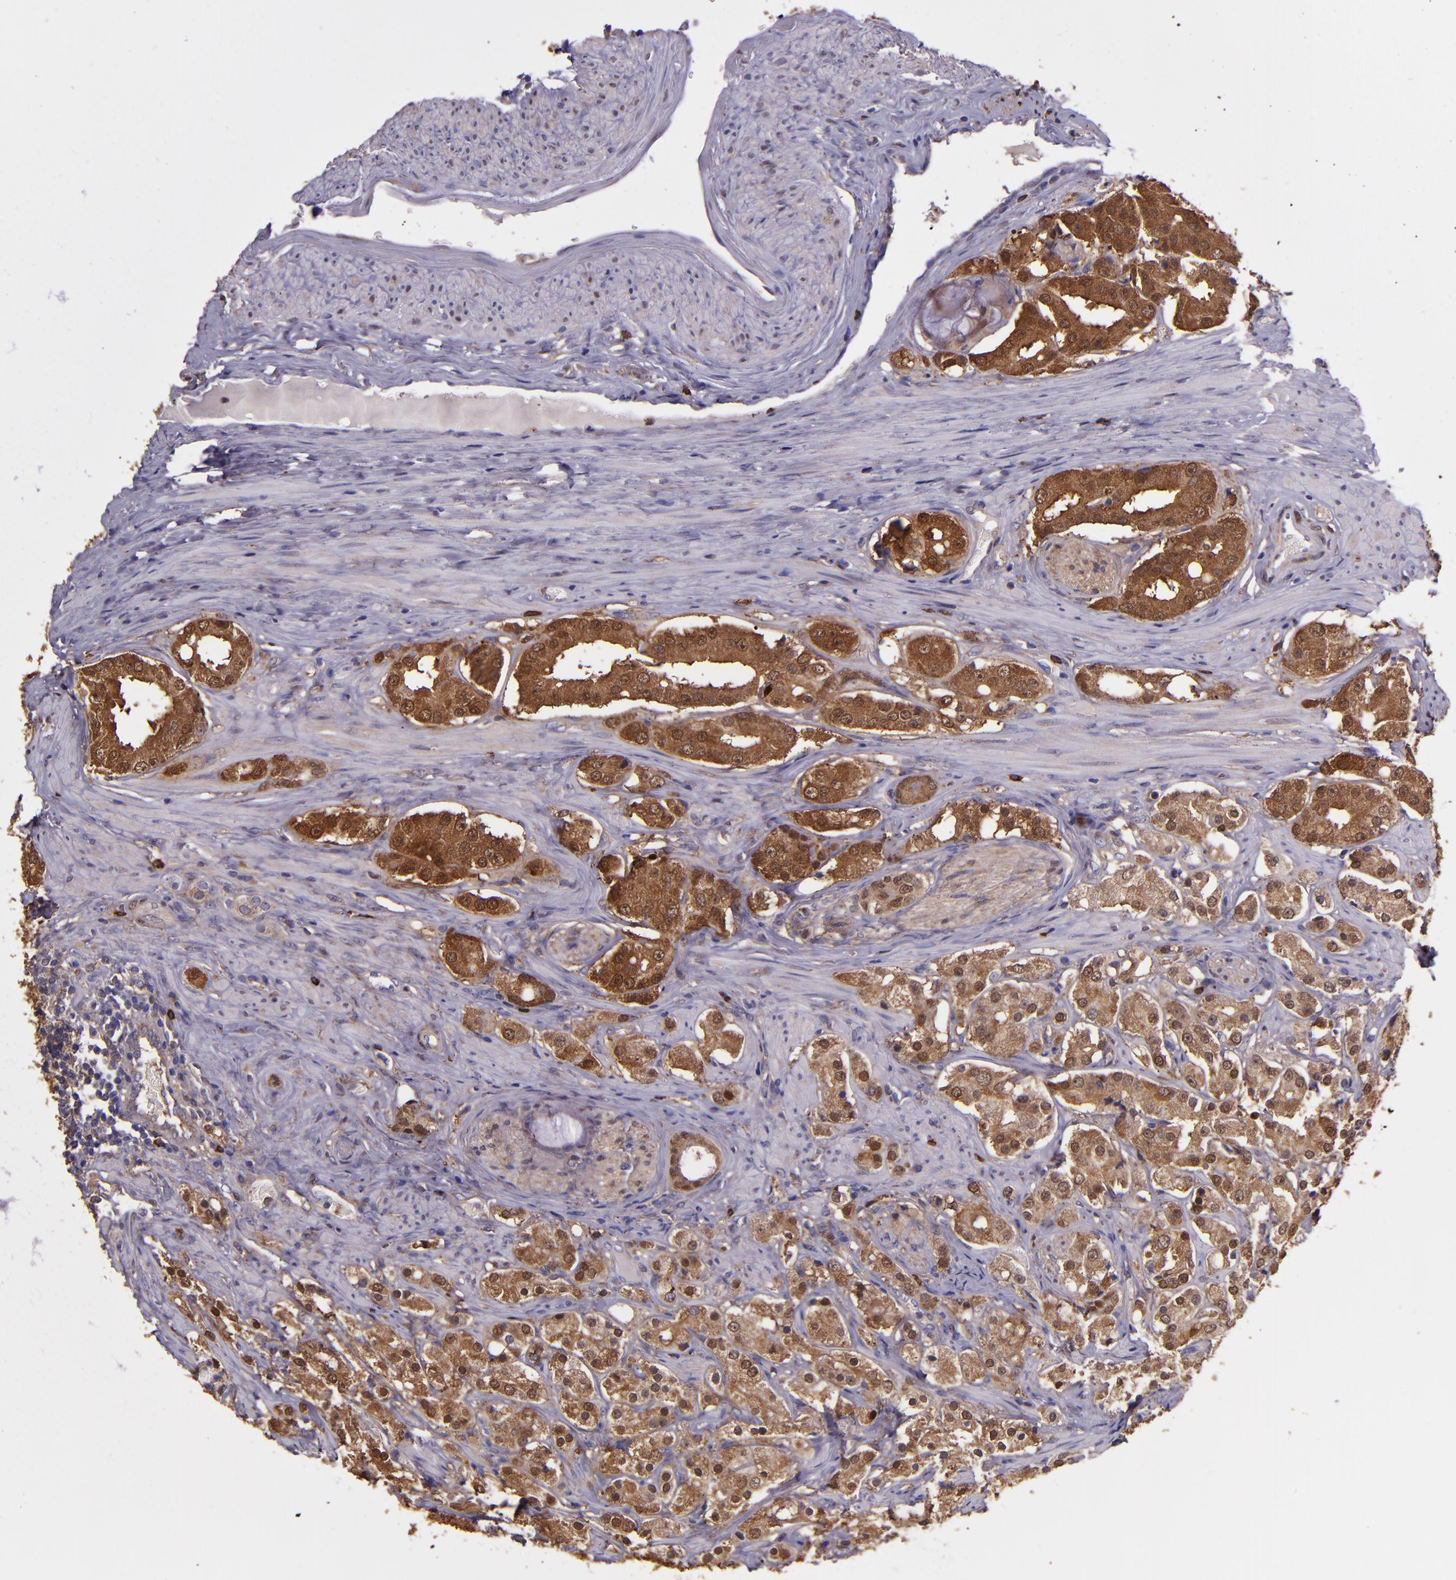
{"staining": {"intensity": "moderate", "quantity": ">75%", "location": "cytoplasmic/membranous,nuclear"}, "tissue": "prostate cancer", "cell_type": "Tumor cells", "image_type": "cancer", "snomed": [{"axis": "morphology", "description": "Adenocarcinoma, High grade"}, {"axis": "topography", "description": "Prostate"}], "caption": "Adenocarcinoma (high-grade) (prostate) was stained to show a protein in brown. There is medium levels of moderate cytoplasmic/membranous and nuclear expression in about >75% of tumor cells.", "gene": "WASHC1", "patient": {"sex": "male", "age": 68}}